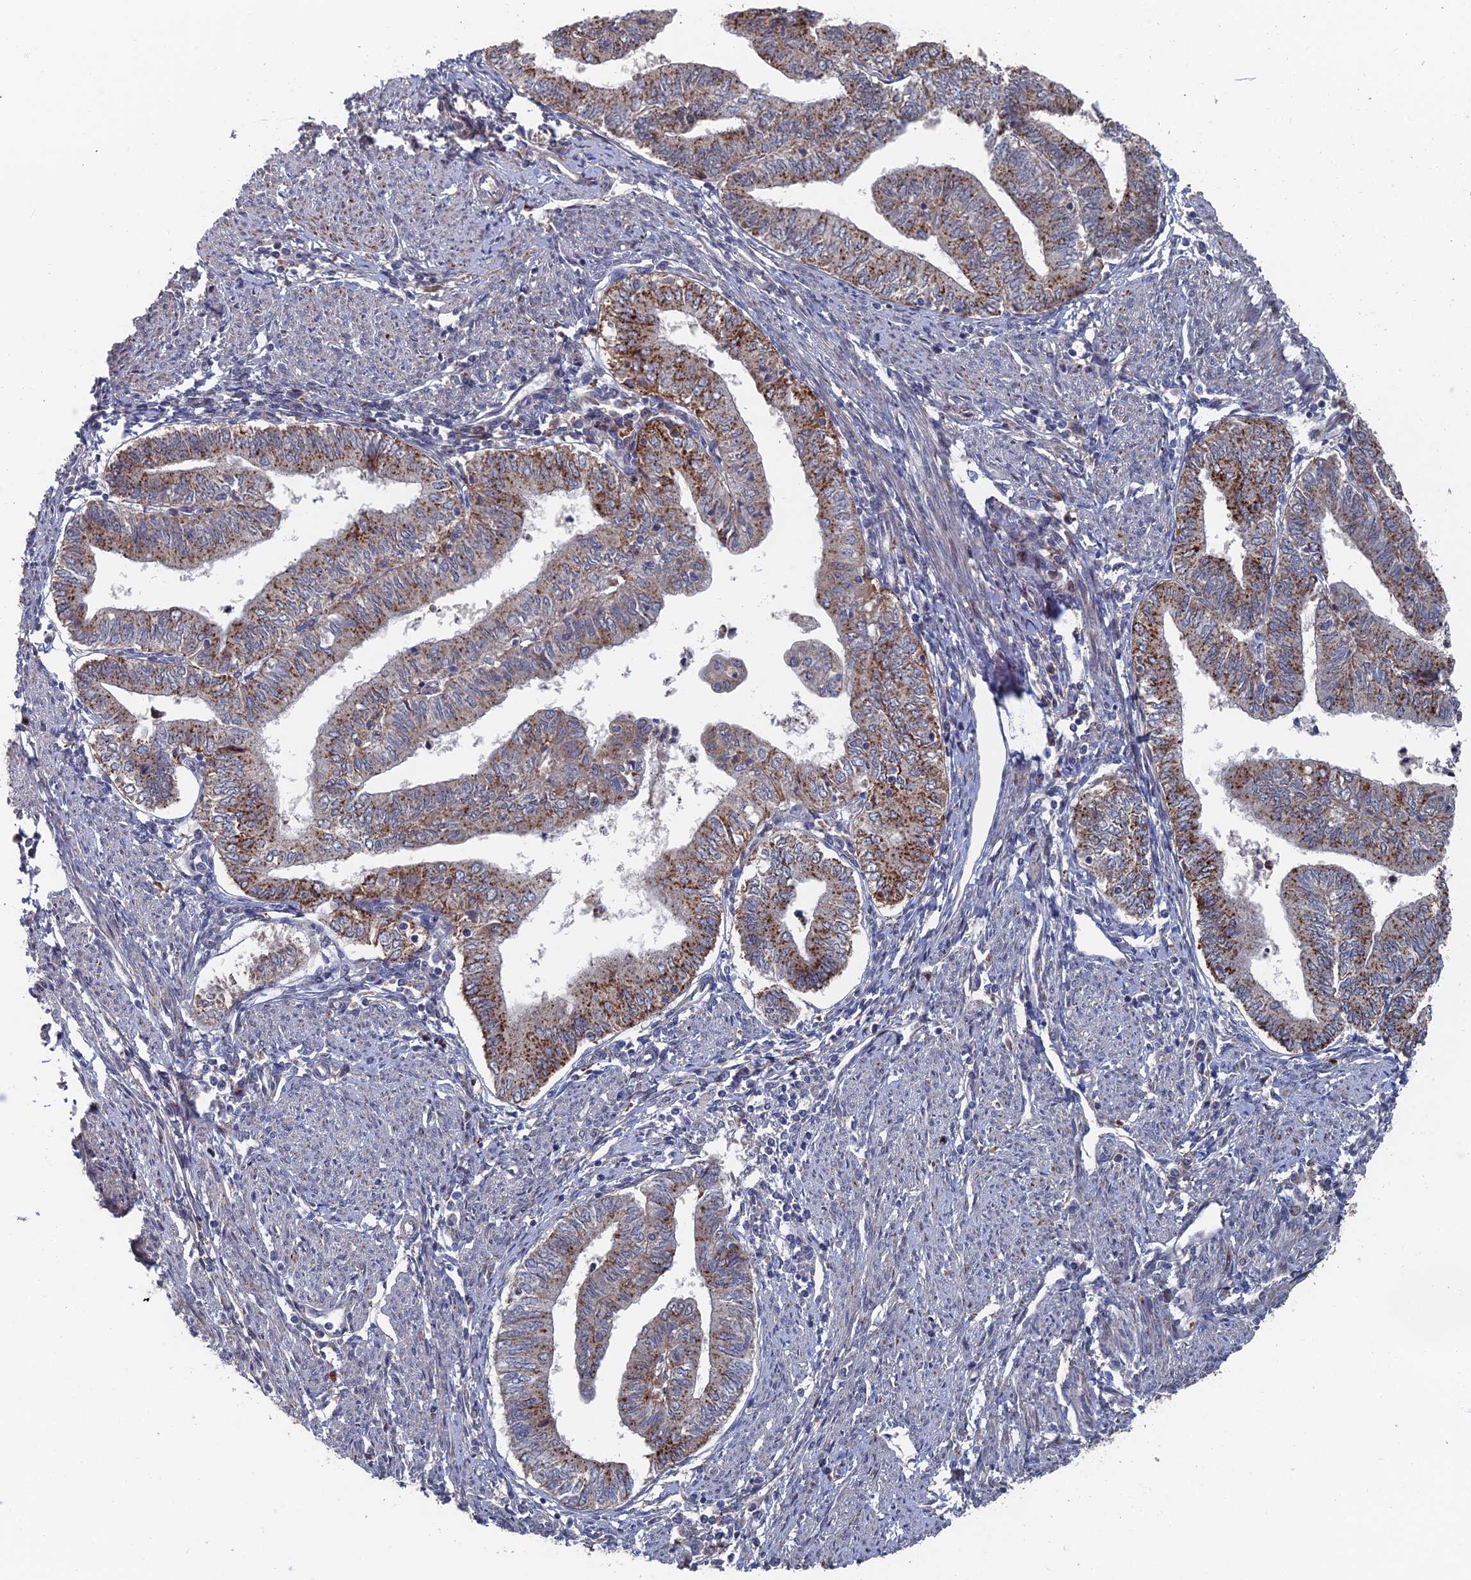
{"staining": {"intensity": "moderate", "quantity": "25%-75%", "location": "cytoplasmic/membranous"}, "tissue": "endometrial cancer", "cell_type": "Tumor cells", "image_type": "cancer", "snomed": [{"axis": "morphology", "description": "Adenocarcinoma, NOS"}, {"axis": "topography", "description": "Endometrium"}], "caption": "IHC of human adenocarcinoma (endometrial) shows medium levels of moderate cytoplasmic/membranous positivity in about 25%-75% of tumor cells.", "gene": "GTF2IRD1", "patient": {"sex": "female", "age": 66}}